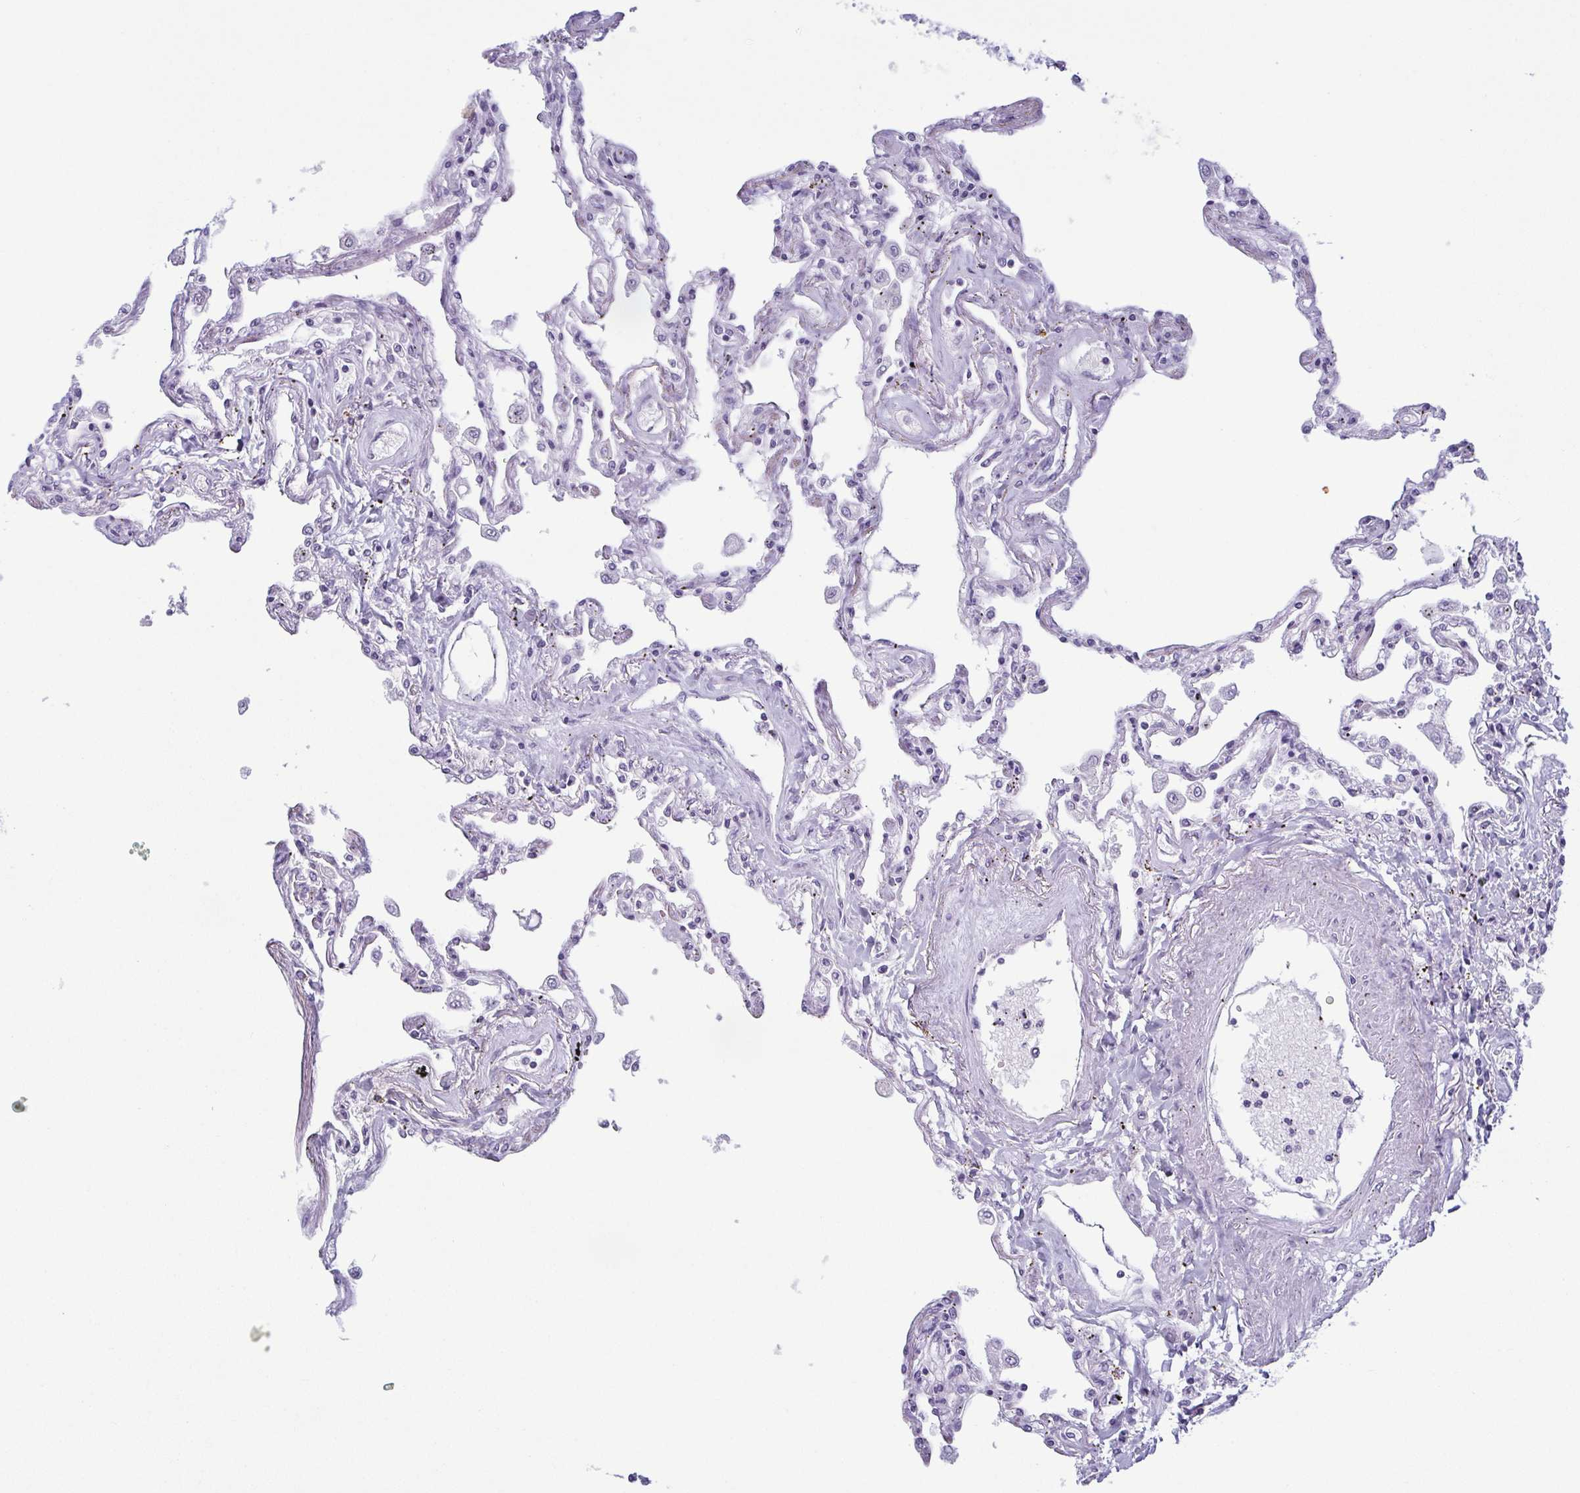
{"staining": {"intensity": "negative", "quantity": "none", "location": "none"}, "tissue": "lung", "cell_type": "Alveolar cells", "image_type": "normal", "snomed": [{"axis": "morphology", "description": "Normal tissue, NOS"}, {"axis": "morphology", "description": "Adenocarcinoma, NOS"}, {"axis": "topography", "description": "Cartilage tissue"}, {"axis": "topography", "description": "Lung"}], "caption": "Micrograph shows no protein positivity in alveolar cells of unremarkable lung. (DAB (3,3'-diaminobenzidine) immunohistochemistry with hematoxylin counter stain).", "gene": "KRT78", "patient": {"sex": "female", "age": 67}}